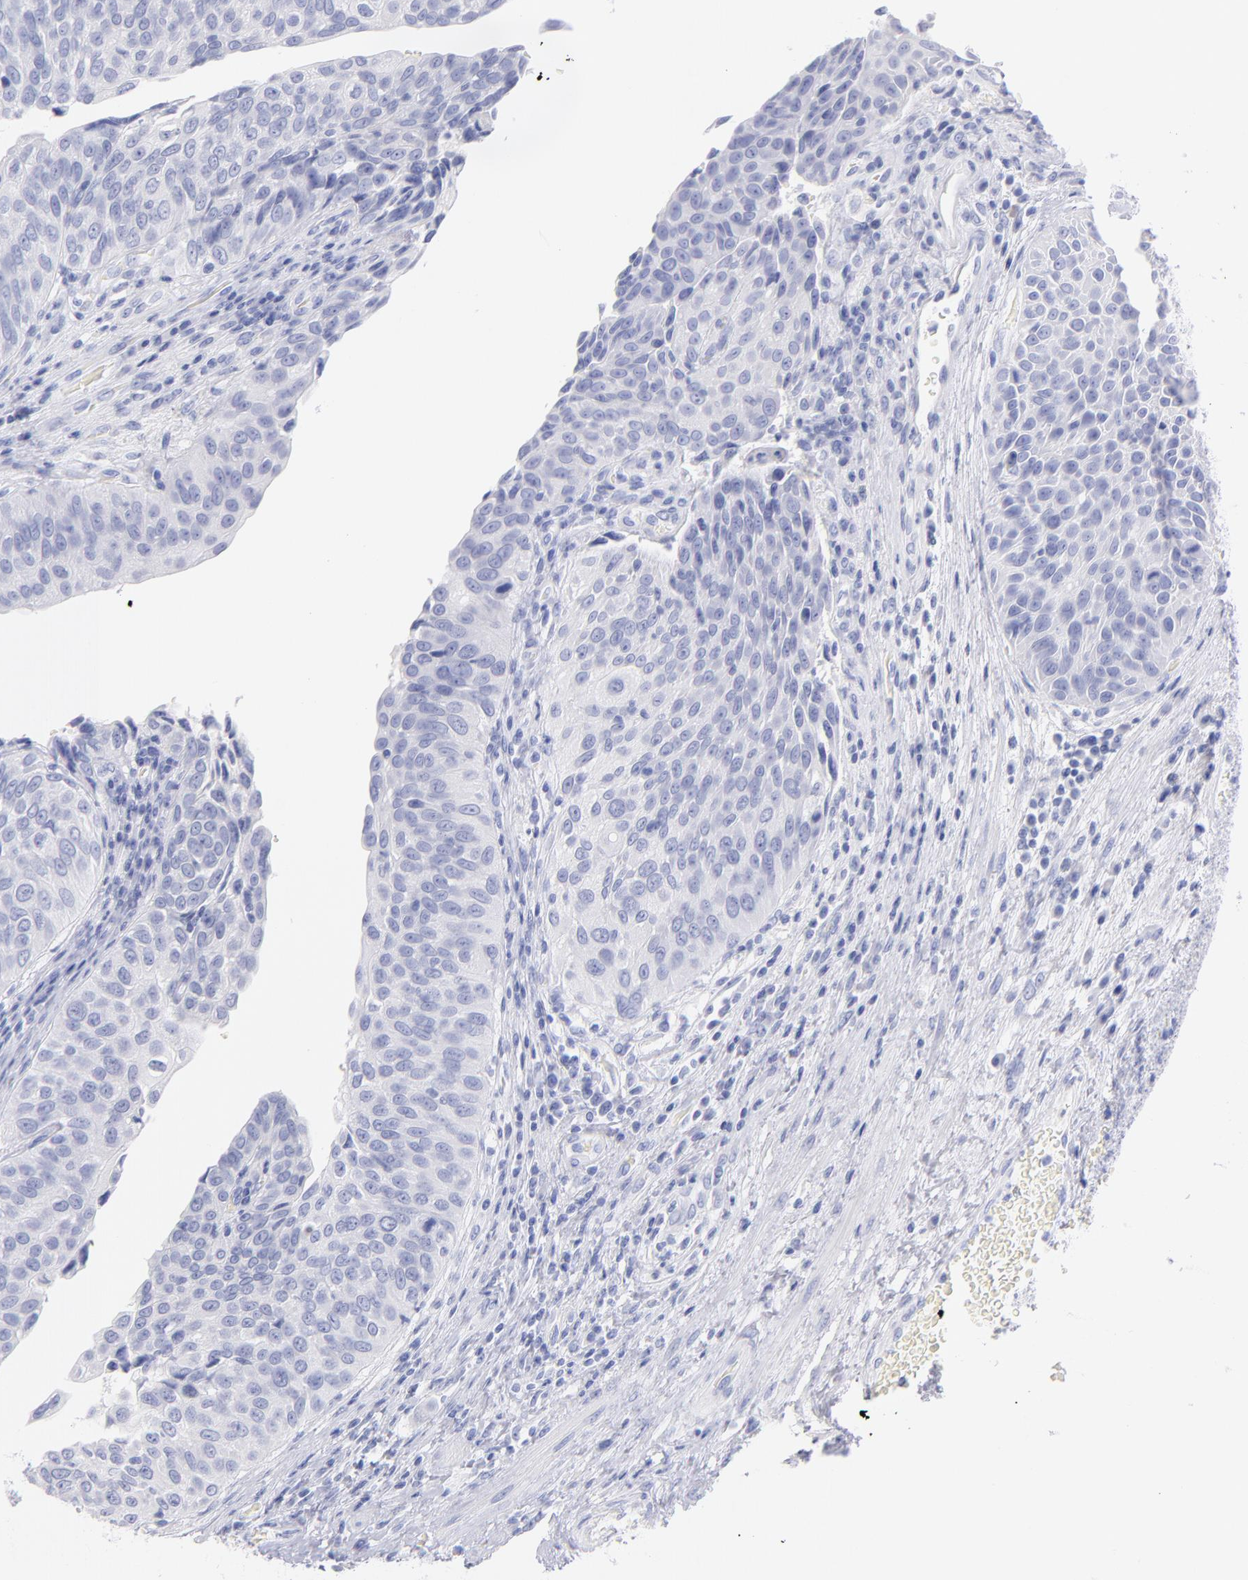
{"staining": {"intensity": "negative", "quantity": "none", "location": "none"}, "tissue": "urothelial cancer", "cell_type": "Tumor cells", "image_type": "cancer", "snomed": [{"axis": "morphology", "description": "Urothelial carcinoma, High grade"}, {"axis": "topography", "description": "Urinary bladder"}], "caption": "Immunohistochemistry (IHC) image of high-grade urothelial carcinoma stained for a protein (brown), which reveals no positivity in tumor cells. (DAB (3,3'-diaminobenzidine) immunohistochemistry (IHC) visualized using brightfield microscopy, high magnification).", "gene": "SCGN", "patient": {"sex": "male", "age": 50}}